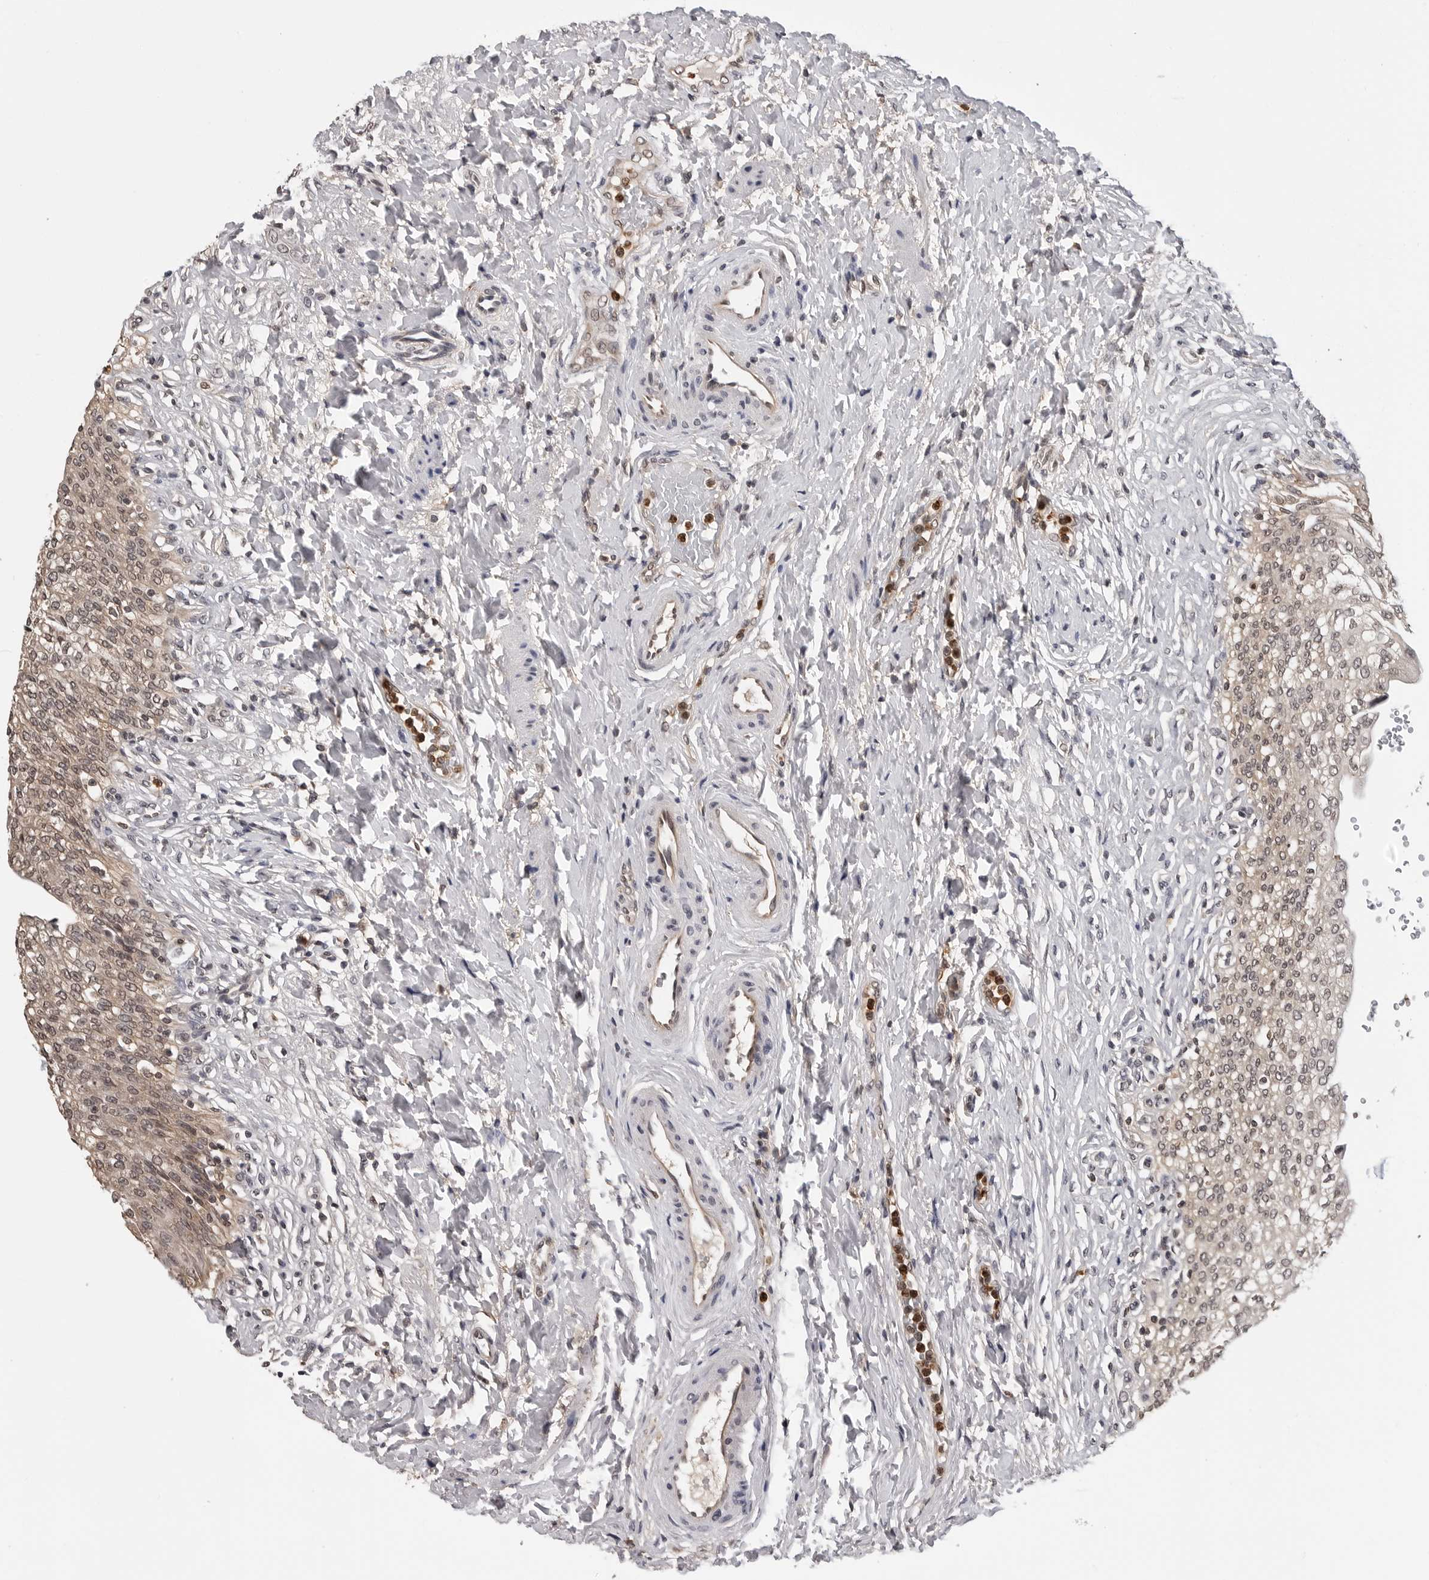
{"staining": {"intensity": "weak", "quantity": ">75%", "location": "cytoplasmic/membranous,nuclear"}, "tissue": "urinary bladder", "cell_type": "Urothelial cells", "image_type": "normal", "snomed": [{"axis": "morphology", "description": "Urothelial carcinoma, High grade"}, {"axis": "topography", "description": "Urinary bladder"}], "caption": "There is low levels of weak cytoplasmic/membranous,nuclear staining in urothelial cells of benign urinary bladder, as demonstrated by immunohistochemical staining (brown color).", "gene": "TRMT13", "patient": {"sex": "male", "age": 46}}